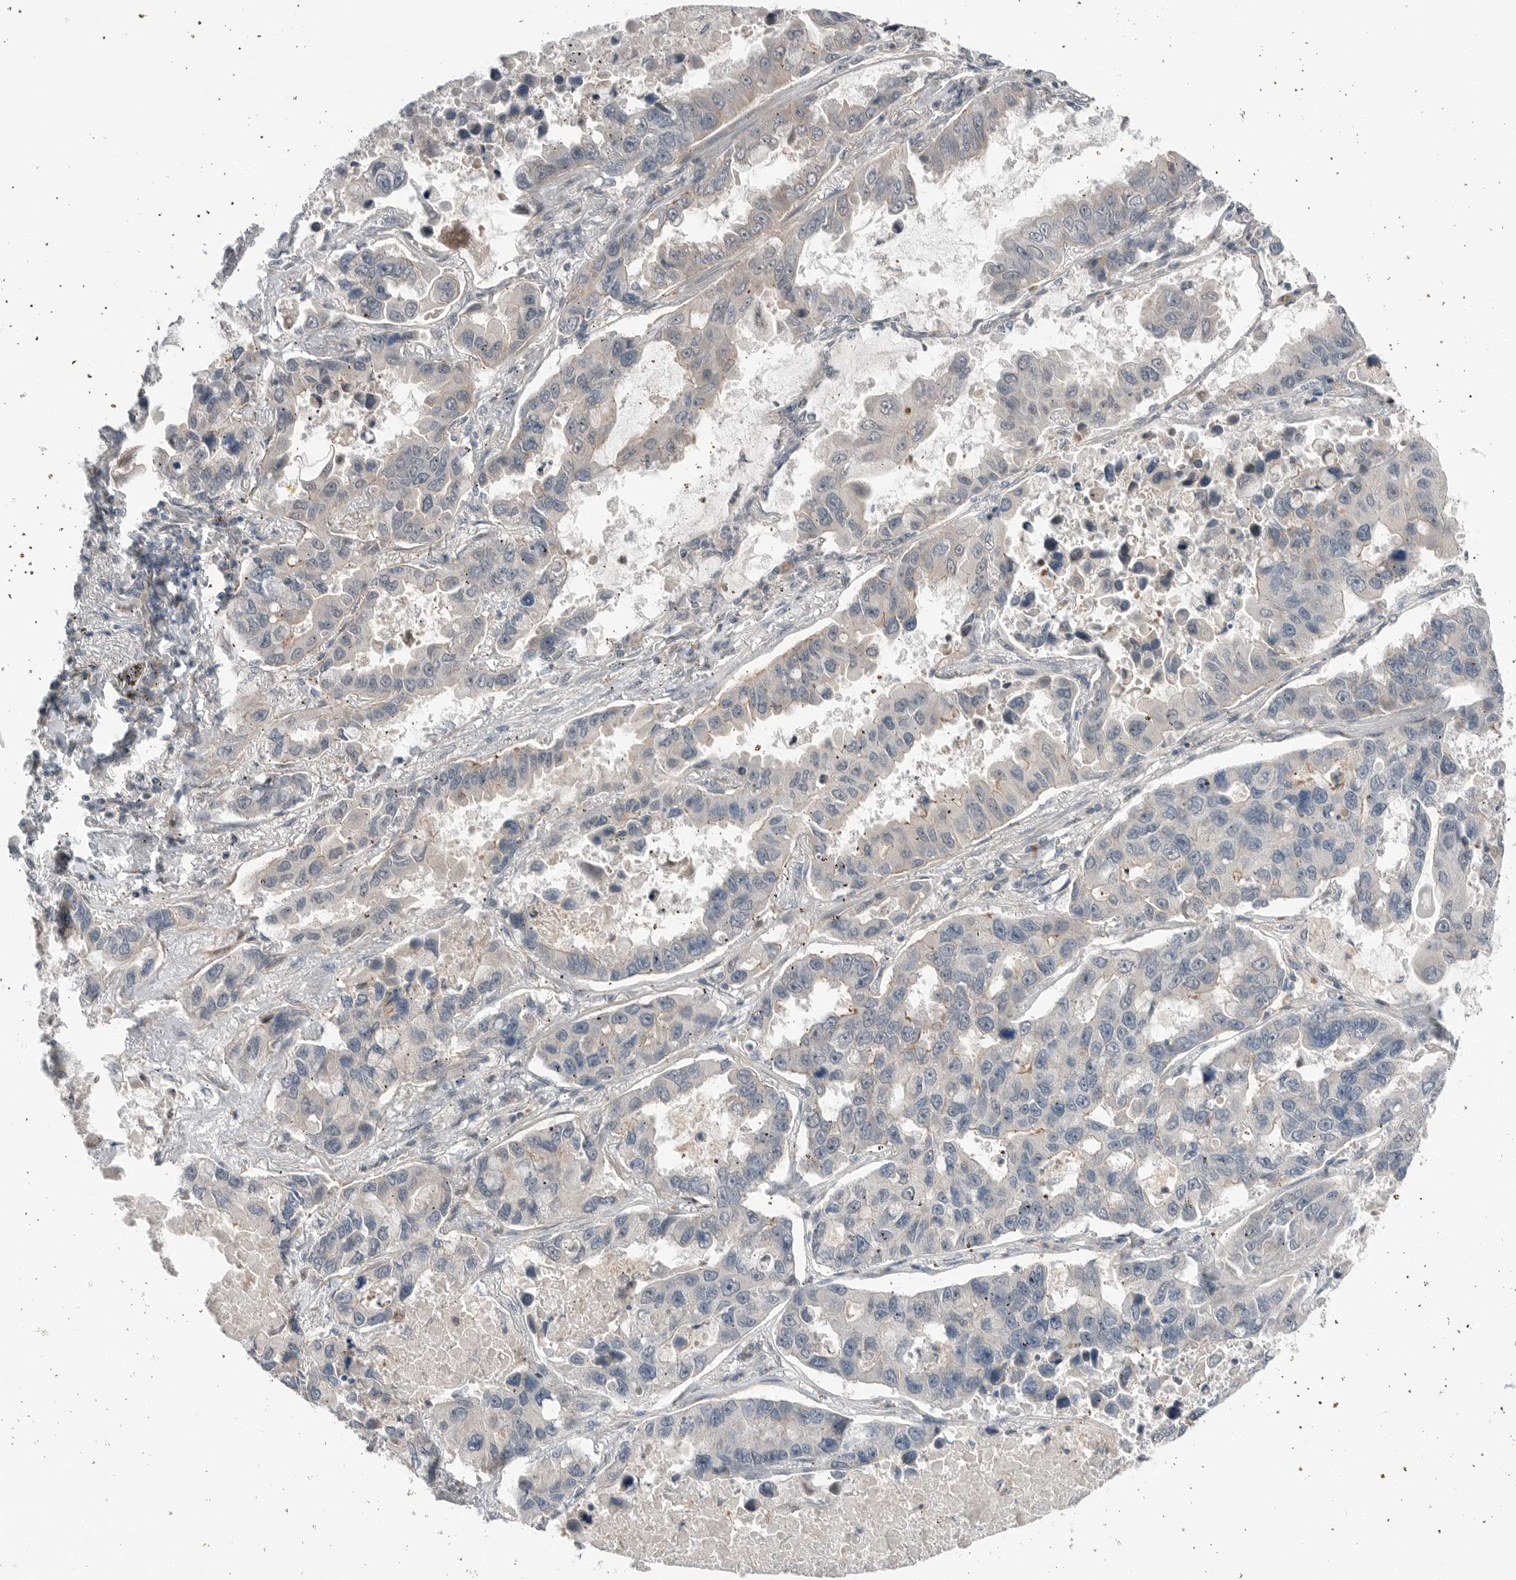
{"staining": {"intensity": "negative", "quantity": "none", "location": "none"}, "tissue": "lung cancer", "cell_type": "Tumor cells", "image_type": "cancer", "snomed": [{"axis": "morphology", "description": "Adenocarcinoma, NOS"}, {"axis": "topography", "description": "Lung"}], "caption": "Immunohistochemistry (IHC) of lung cancer shows no staining in tumor cells. (DAB immunohistochemistry (IHC) visualized using brightfield microscopy, high magnification).", "gene": "NTAQ1", "patient": {"sex": "male", "age": 64}}